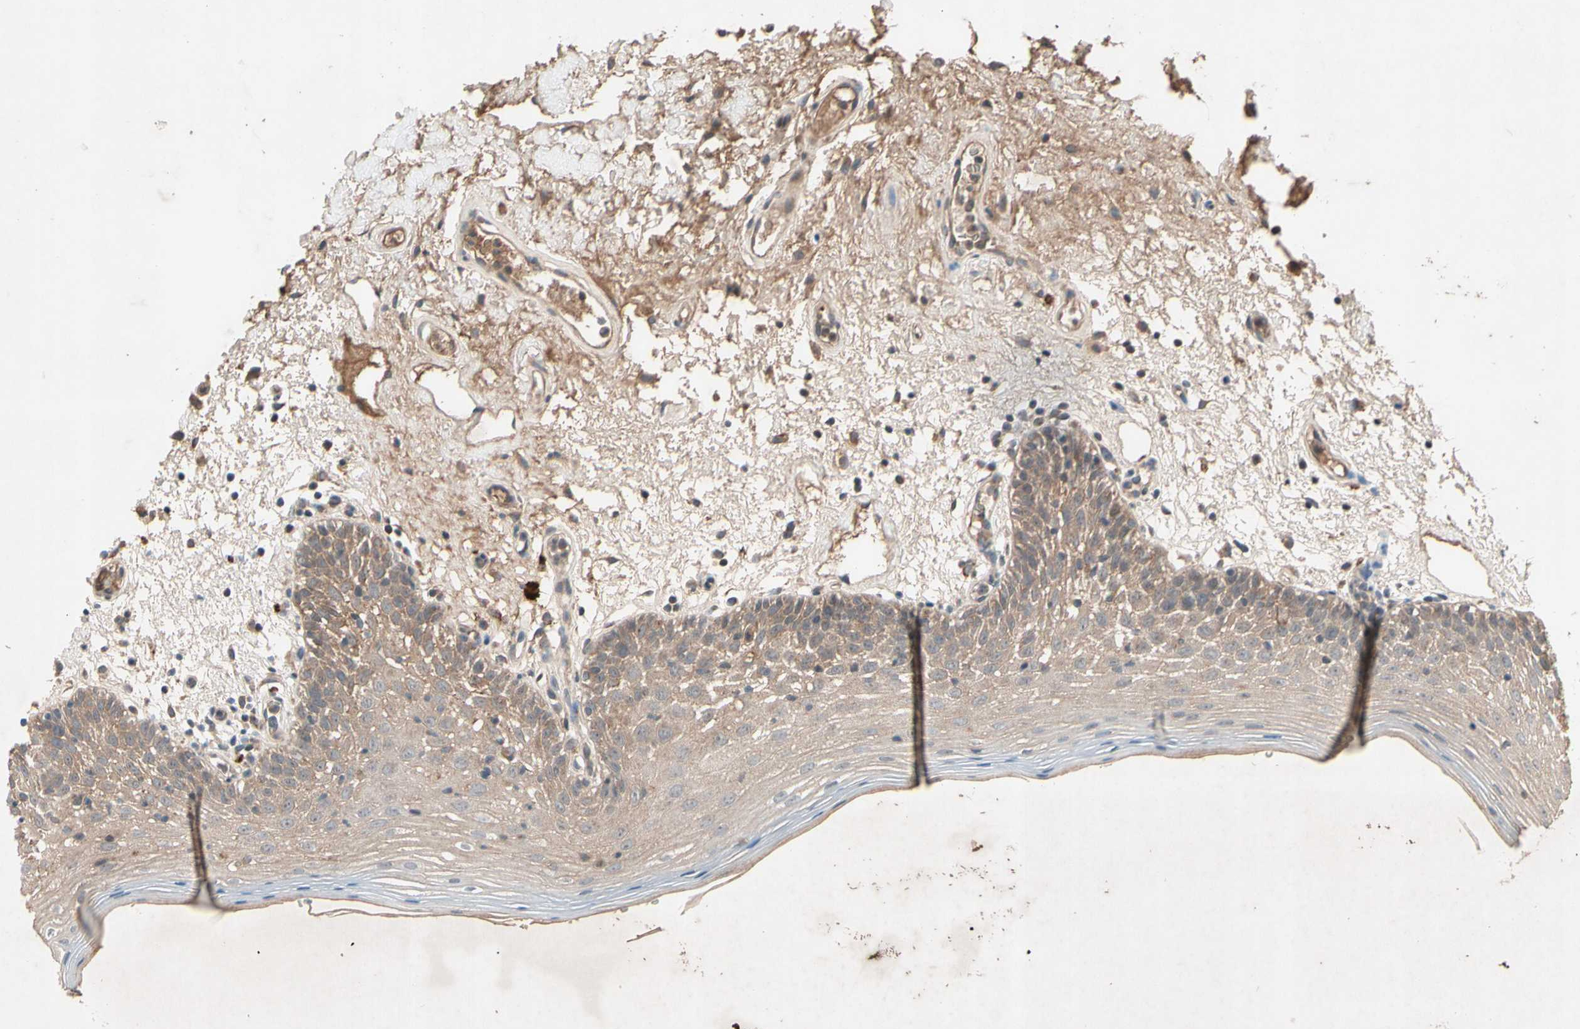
{"staining": {"intensity": "weak", "quantity": ">75%", "location": "cytoplasmic/membranous"}, "tissue": "oral mucosa", "cell_type": "Squamous epithelial cells", "image_type": "normal", "snomed": [{"axis": "morphology", "description": "Normal tissue, NOS"}, {"axis": "morphology", "description": "Squamous cell carcinoma, NOS"}, {"axis": "topography", "description": "Skeletal muscle"}, {"axis": "topography", "description": "Oral tissue"}, {"axis": "topography", "description": "Head-Neck"}], "caption": "High-power microscopy captured an immunohistochemistry photomicrograph of benign oral mucosa, revealing weak cytoplasmic/membranous positivity in about >75% of squamous epithelial cells.", "gene": "NSF", "patient": {"sex": "male", "age": 71}}